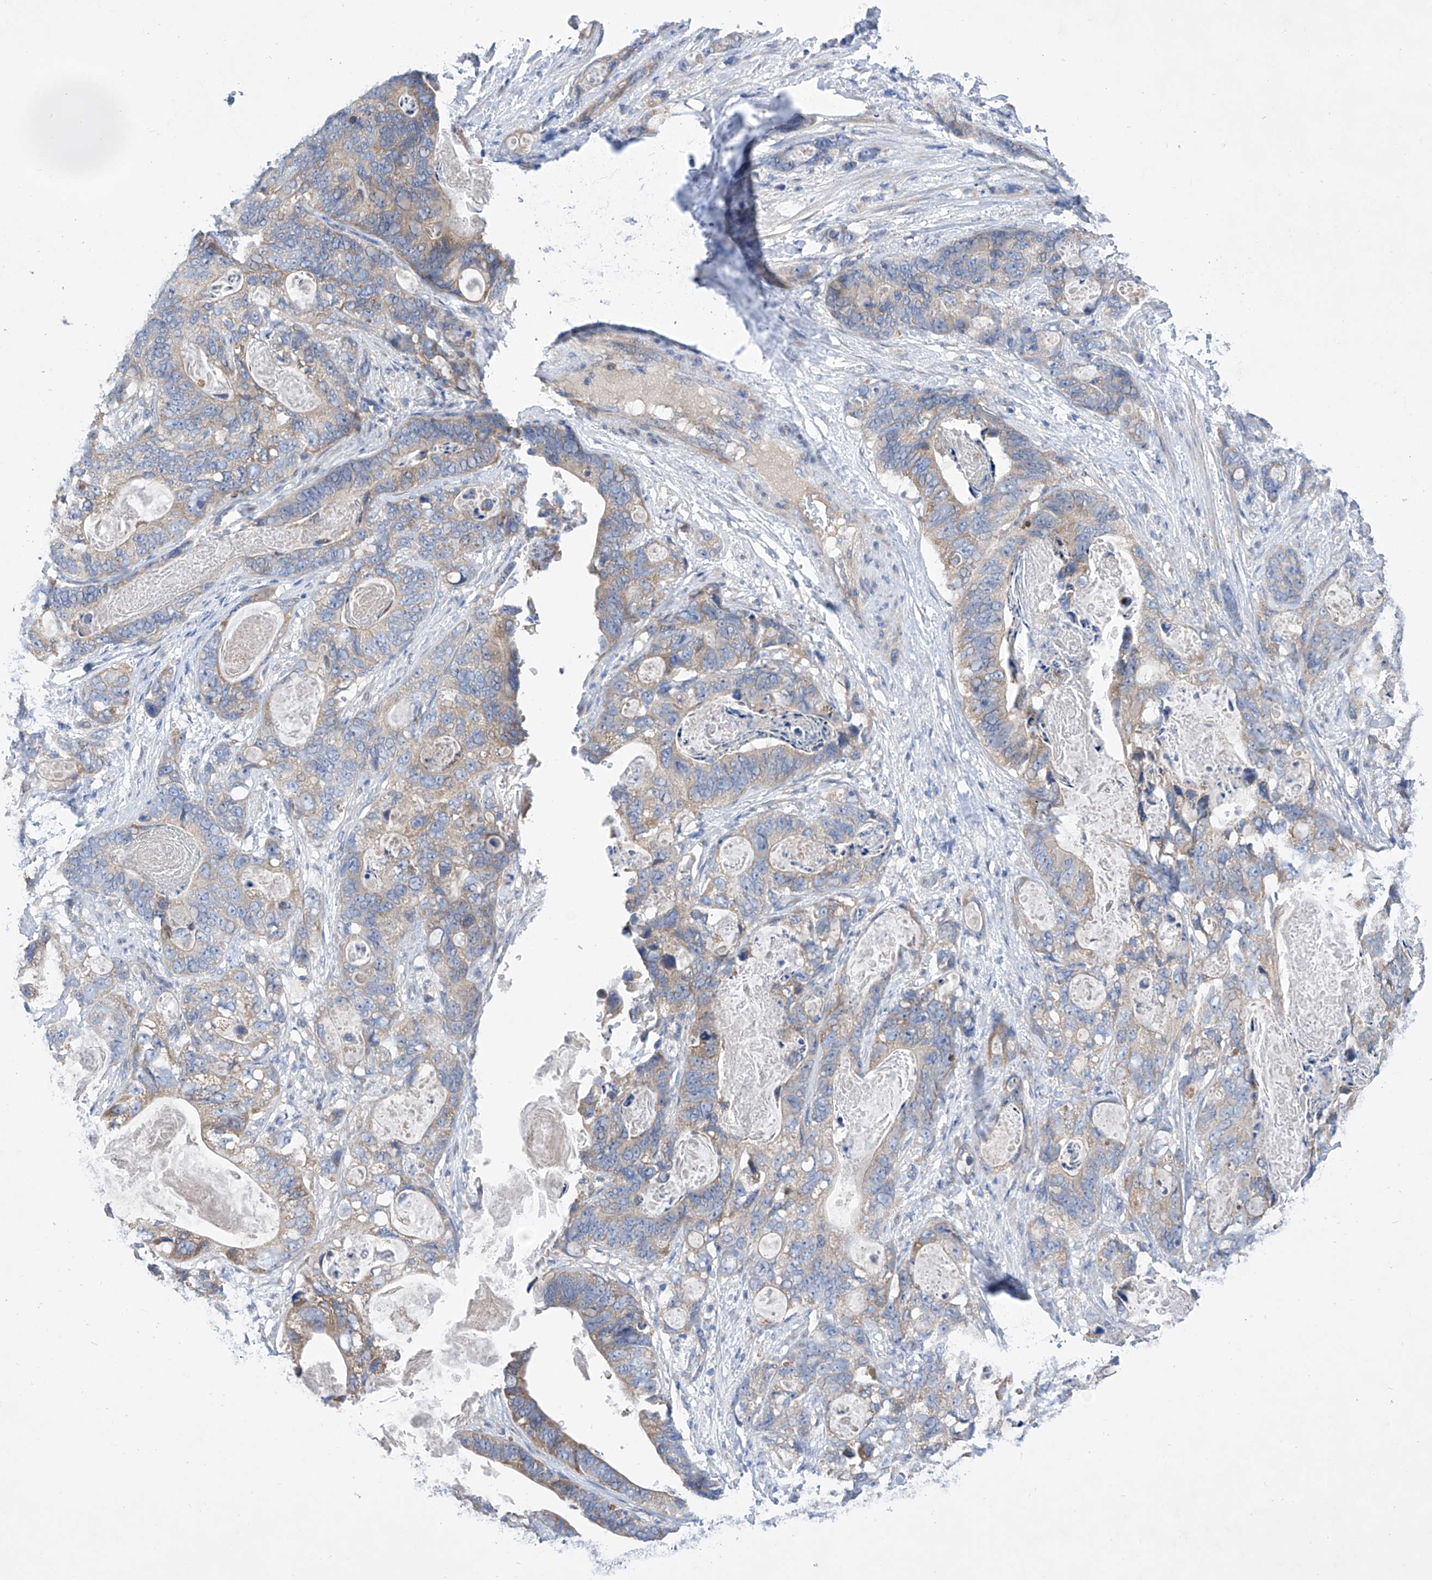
{"staining": {"intensity": "weak", "quantity": ">75%", "location": "cytoplasmic/membranous"}, "tissue": "stomach cancer", "cell_type": "Tumor cells", "image_type": "cancer", "snomed": [{"axis": "morphology", "description": "Normal tissue, NOS"}, {"axis": "morphology", "description": "Adenocarcinoma, NOS"}, {"axis": "topography", "description": "Stomach"}], "caption": "A photomicrograph of stomach cancer (adenocarcinoma) stained for a protein exhibits weak cytoplasmic/membranous brown staining in tumor cells.", "gene": "SRBD1", "patient": {"sex": "female", "age": 89}}